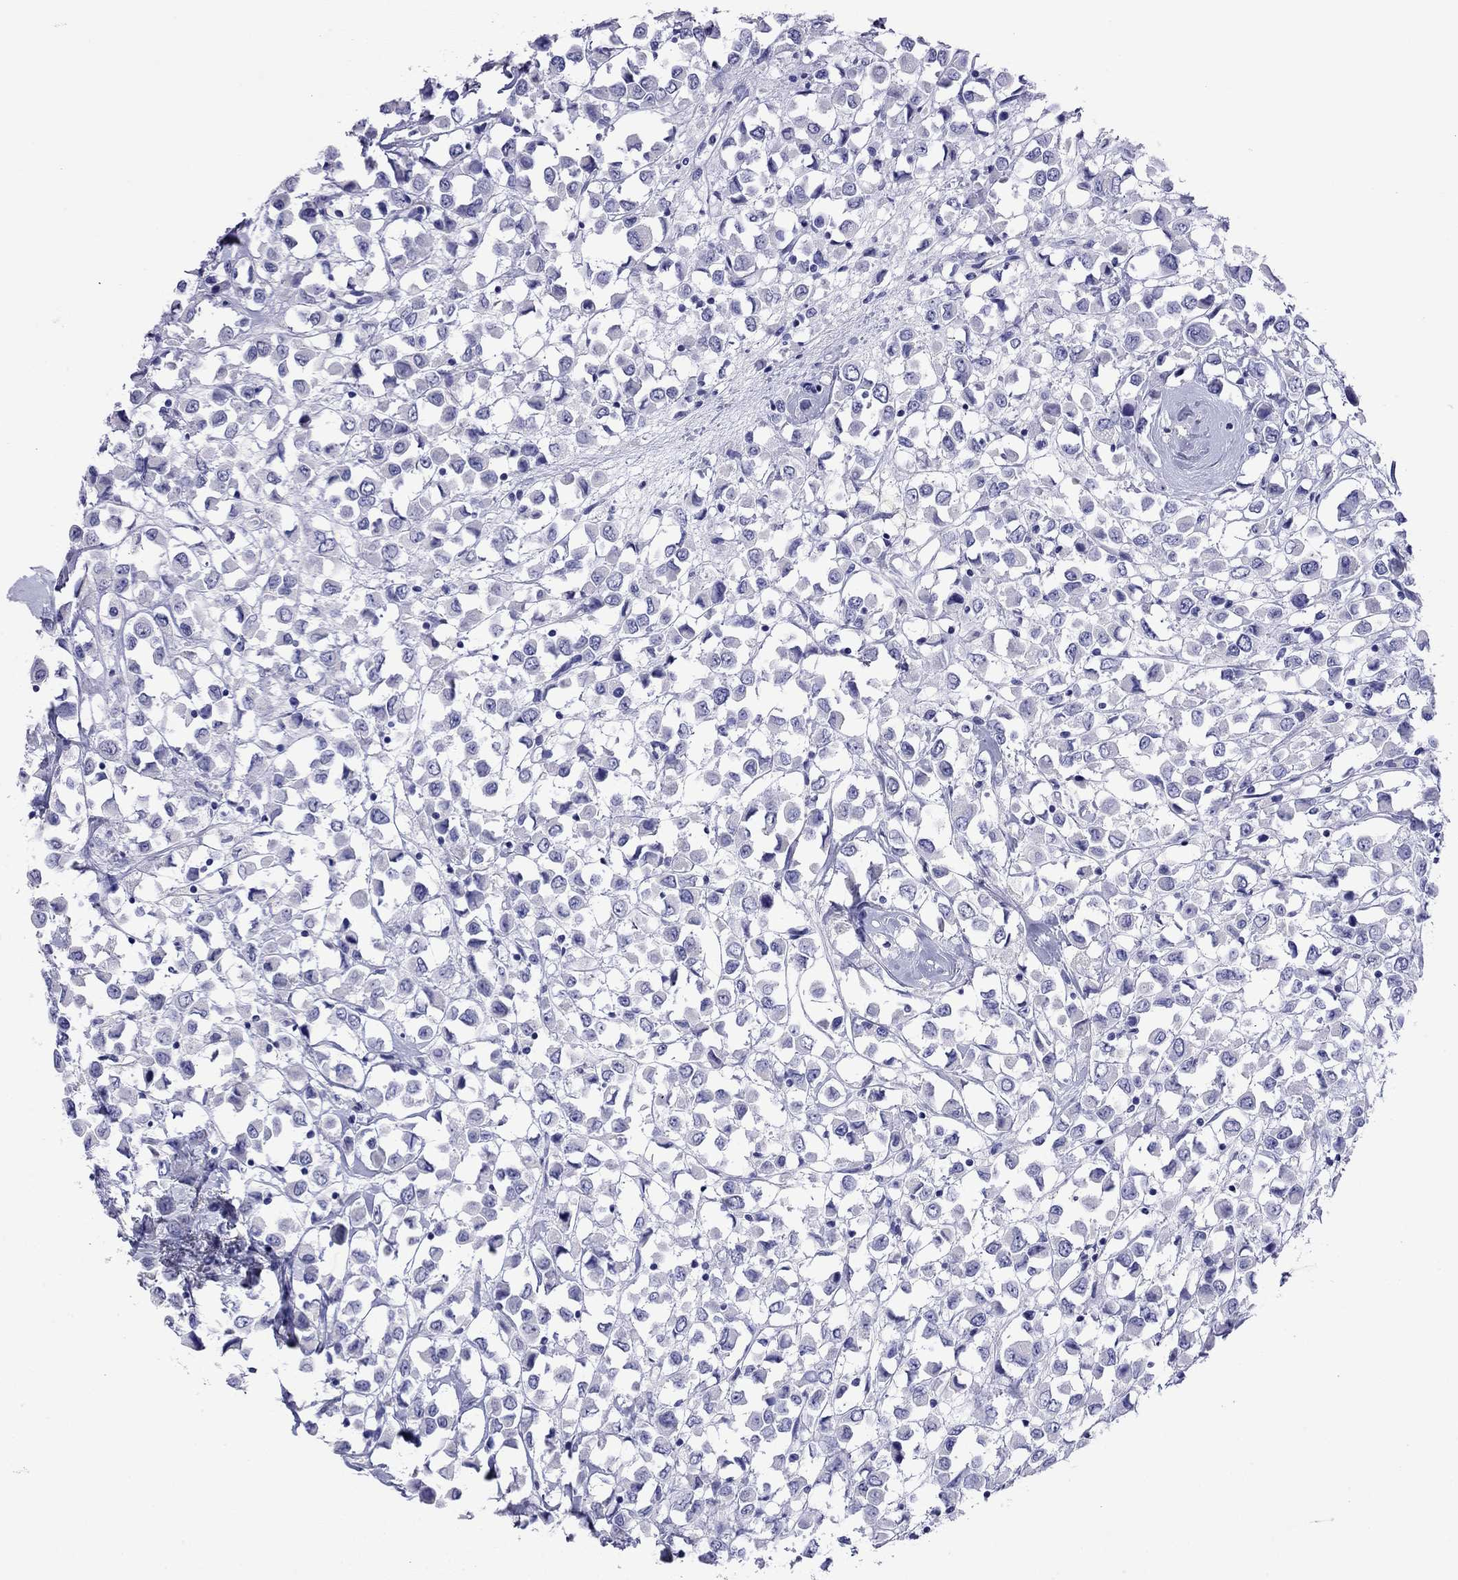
{"staining": {"intensity": "negative", "quantity": "none", "location": "none"}, "tissue": "breast cancer", "cell_type": "Tumor cells", "image_type": "cancer", "snomed": [{"axis": "morphology", "description": "Duct carcinoma"}, {"axis": "topography", "description": "Breast"}], "caption": "Tumor cells are negative for protein expression in human infiltrating ductal carcinoma (breast). (Brightfield microscopy of DAB immunohistochemistry at high magnification).", "gene": "KIAA2012", "patient": {"sex": "female", "age": 61}}